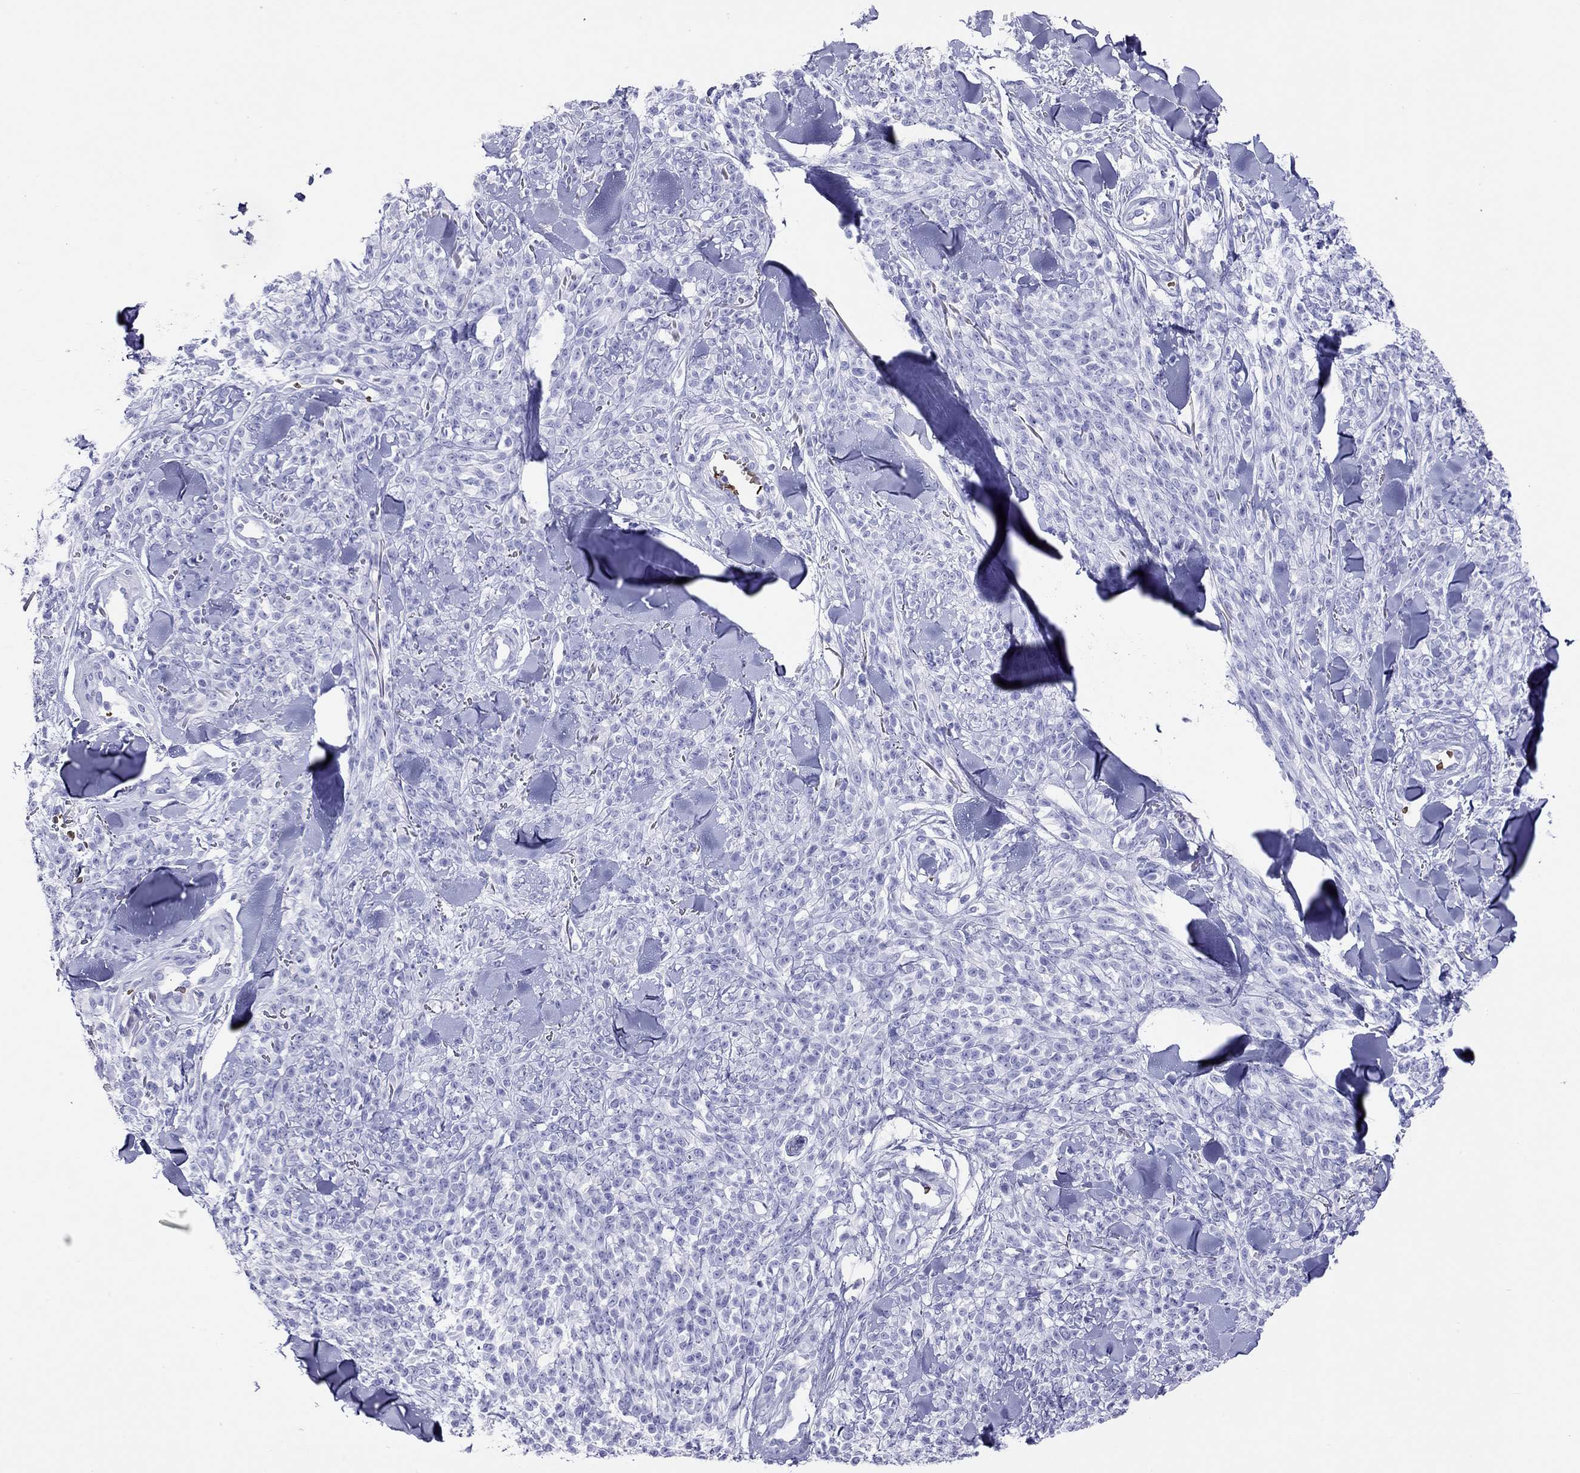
{"staining": {"intensity": "negative", "quantity": "none", "location": "none"}, "tissue": "melanoma", "cell_type": "Tumor cells", "image_type": "cancer", "snomed": [{"axis": "morphology", "description": "Malignant melanoma, NOS"}, {"axis": "topography", "description": "Skin"}, {"axis": "topography", "description": "Skin of trunk"}], "caption": "Tumor cells are negative for protein expression in human malignant melanoma.", "gene": "PTPRN", "patient": {"sex": "male", "age": 74}}